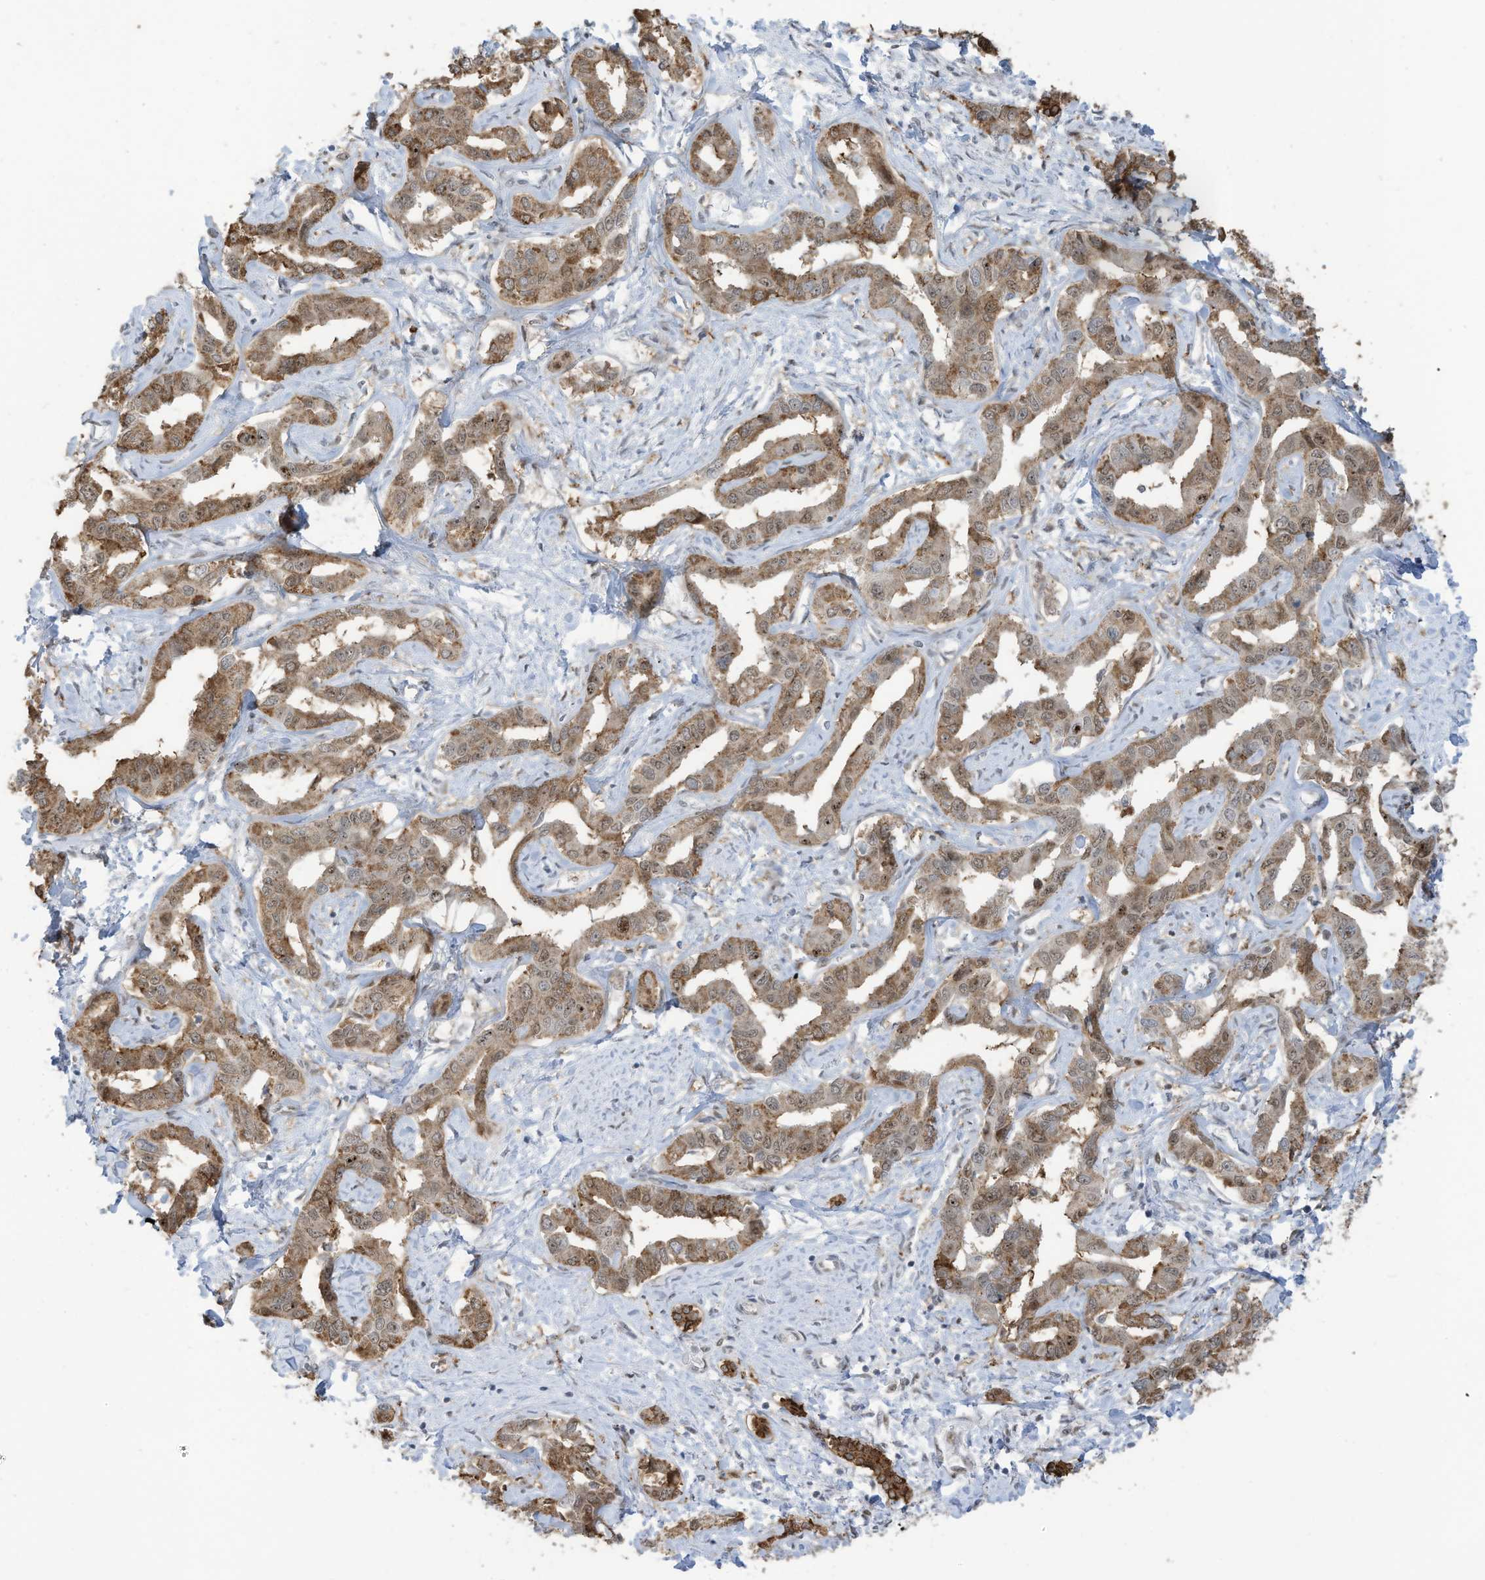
{"staining": {"intensity": "moderate", "quantity": ">75%", "location": "nuclear"}, "tissue": "liver cancer", "cell_type": "Tumor cells", "image_type": "cancer", "snomed": [{"axis": "morphology", "description": "Cholangiocarcinoma"}, {"axis": "topography", "description": "Liver"}], "caption": "Protein staining by IHC demonstrates moderate nuclear expression in about >75% of tumor cells in liver cholangiocarcinoma.", "gene": "ZCWPW2", "patient": {"sex": "male", "age": 59}}